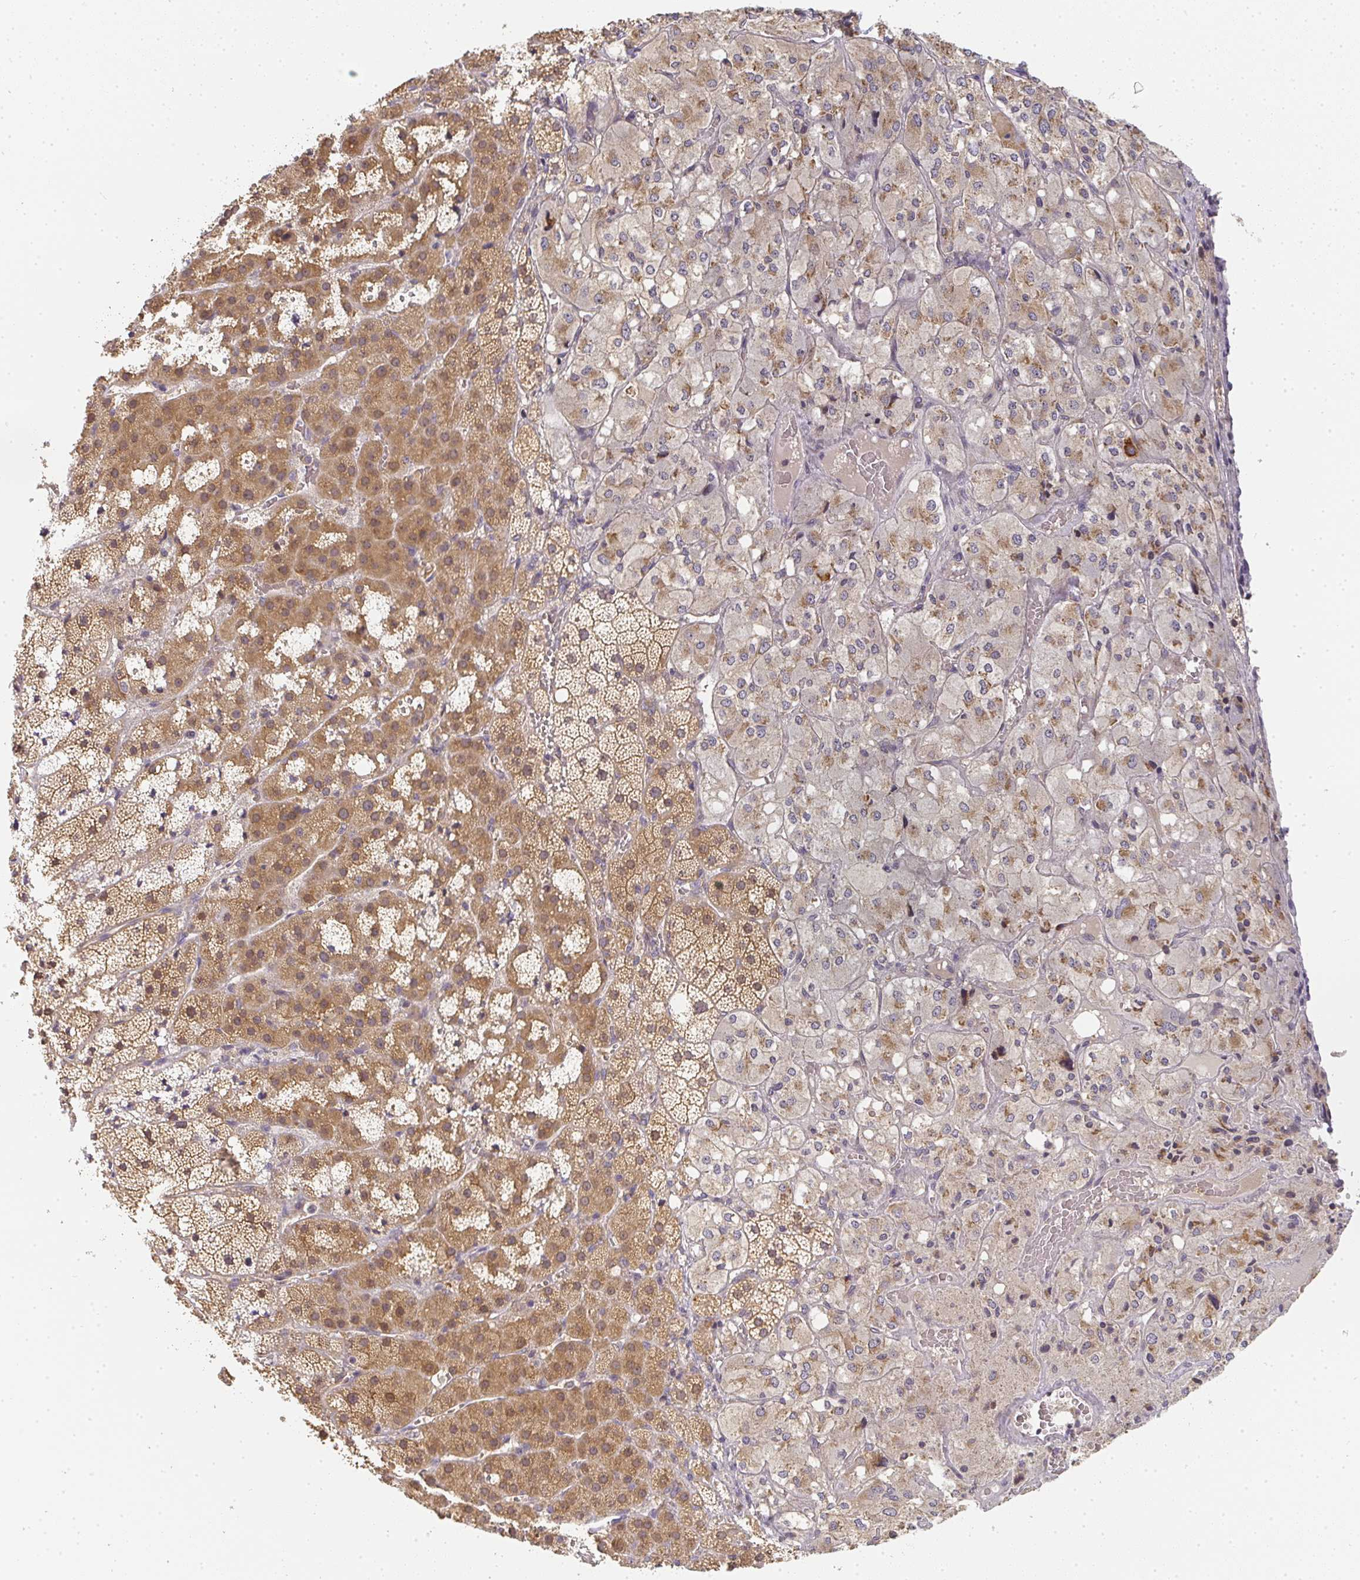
{"staining": {"intensity": "moderate", "quantity": ">75%", "location": "cytoplasmic/membranous"}, "tissue": "adrenal gland", "cell_type": "Glandular cells", "image_type": "normal", "snomed": [{"axis": "morphology", "description": "Normal tissue, NOS"}, {"axis": "topography", "description": "Adrenal gland"}], "caption": "Brown immunohistochemical staining in benign adrenal gland exhibits moderate cytoplasmic/membranous positivity in approximately >75% of glandular cells.", "gene": "SLC35B3", "patient": {"sex": "male", "age": 53}}